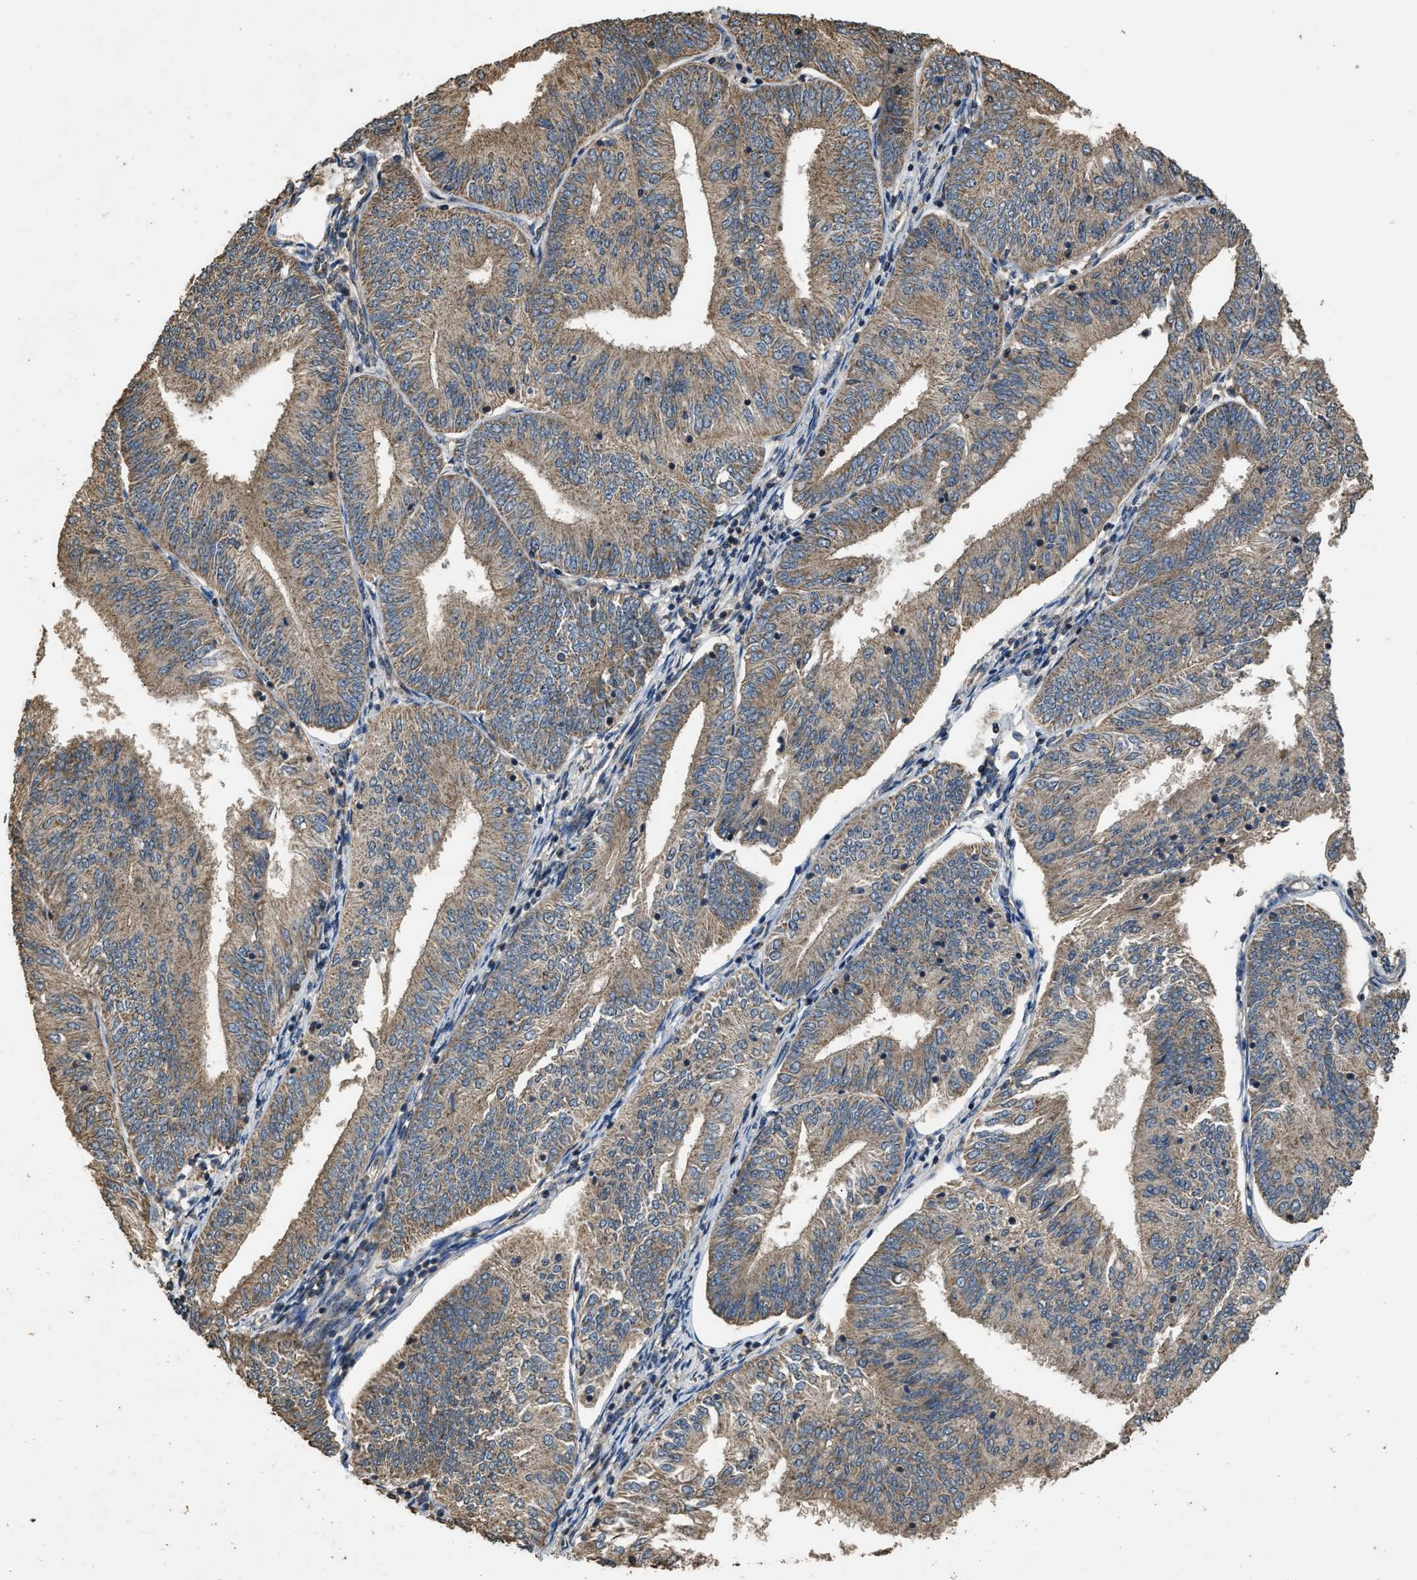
{"staining": {"intensity": "moderate", "quantity": ">75%", "location": "cytoplasmic/membranous"}, "tissue": "endometrial cancer", "cell_type": "Tumor cells", "image_type": "cancer", "snomed": [{"axis": "morphology", "description": "Adenocarcinoma, NOS"}, {"axis": "topography", "description": "Endometrium"}], "caption": "Immunohistochemical staining of human adenocarcinoma (endometrial) demonstrates medium levels of moderate cytoplasmic/membranous expression in approximately >75% of tumor cells.", "gene": "DENND6B", "patient": {"sex": "female", "age": 58}}